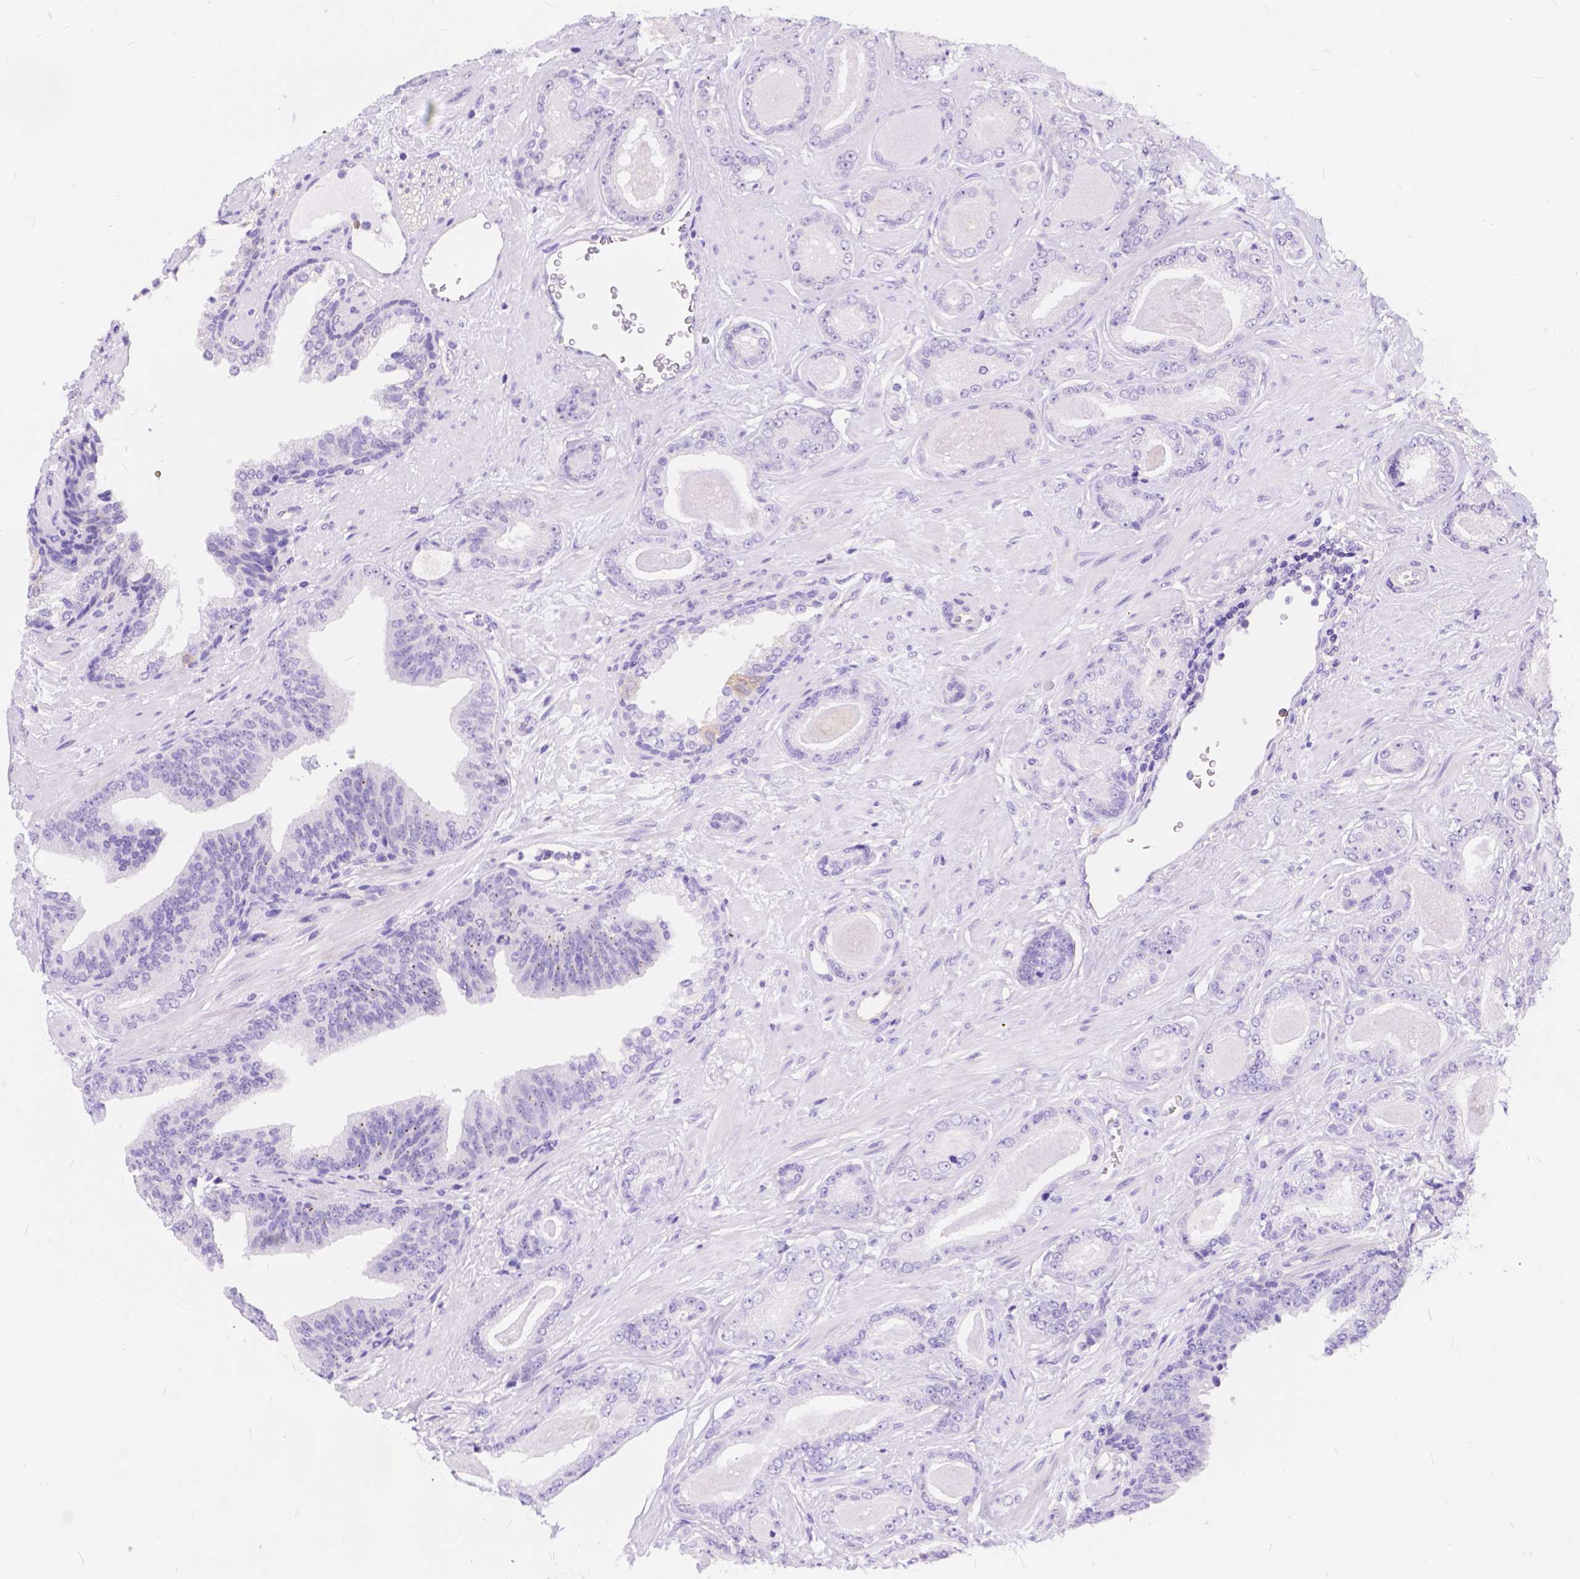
{"staining": {"intensity": "negative", "quantity": "none", "location": "none"}, "tissue": "prostate cancer", "cell_type": "Tumor cells", "image_type": "cancer", "snomed": [{"axis": "morphology", "description": "Adenocarcinoma, Low grade"}, {"axis": "topography", "description": "Prostate"}], "caption": "IHC of human adenocarcinoma (low-grade) (prostate) demonstrates no expression in tumor cells.", "gene": "DLEC1", "patient": {"sex": "male", "age": 61}}